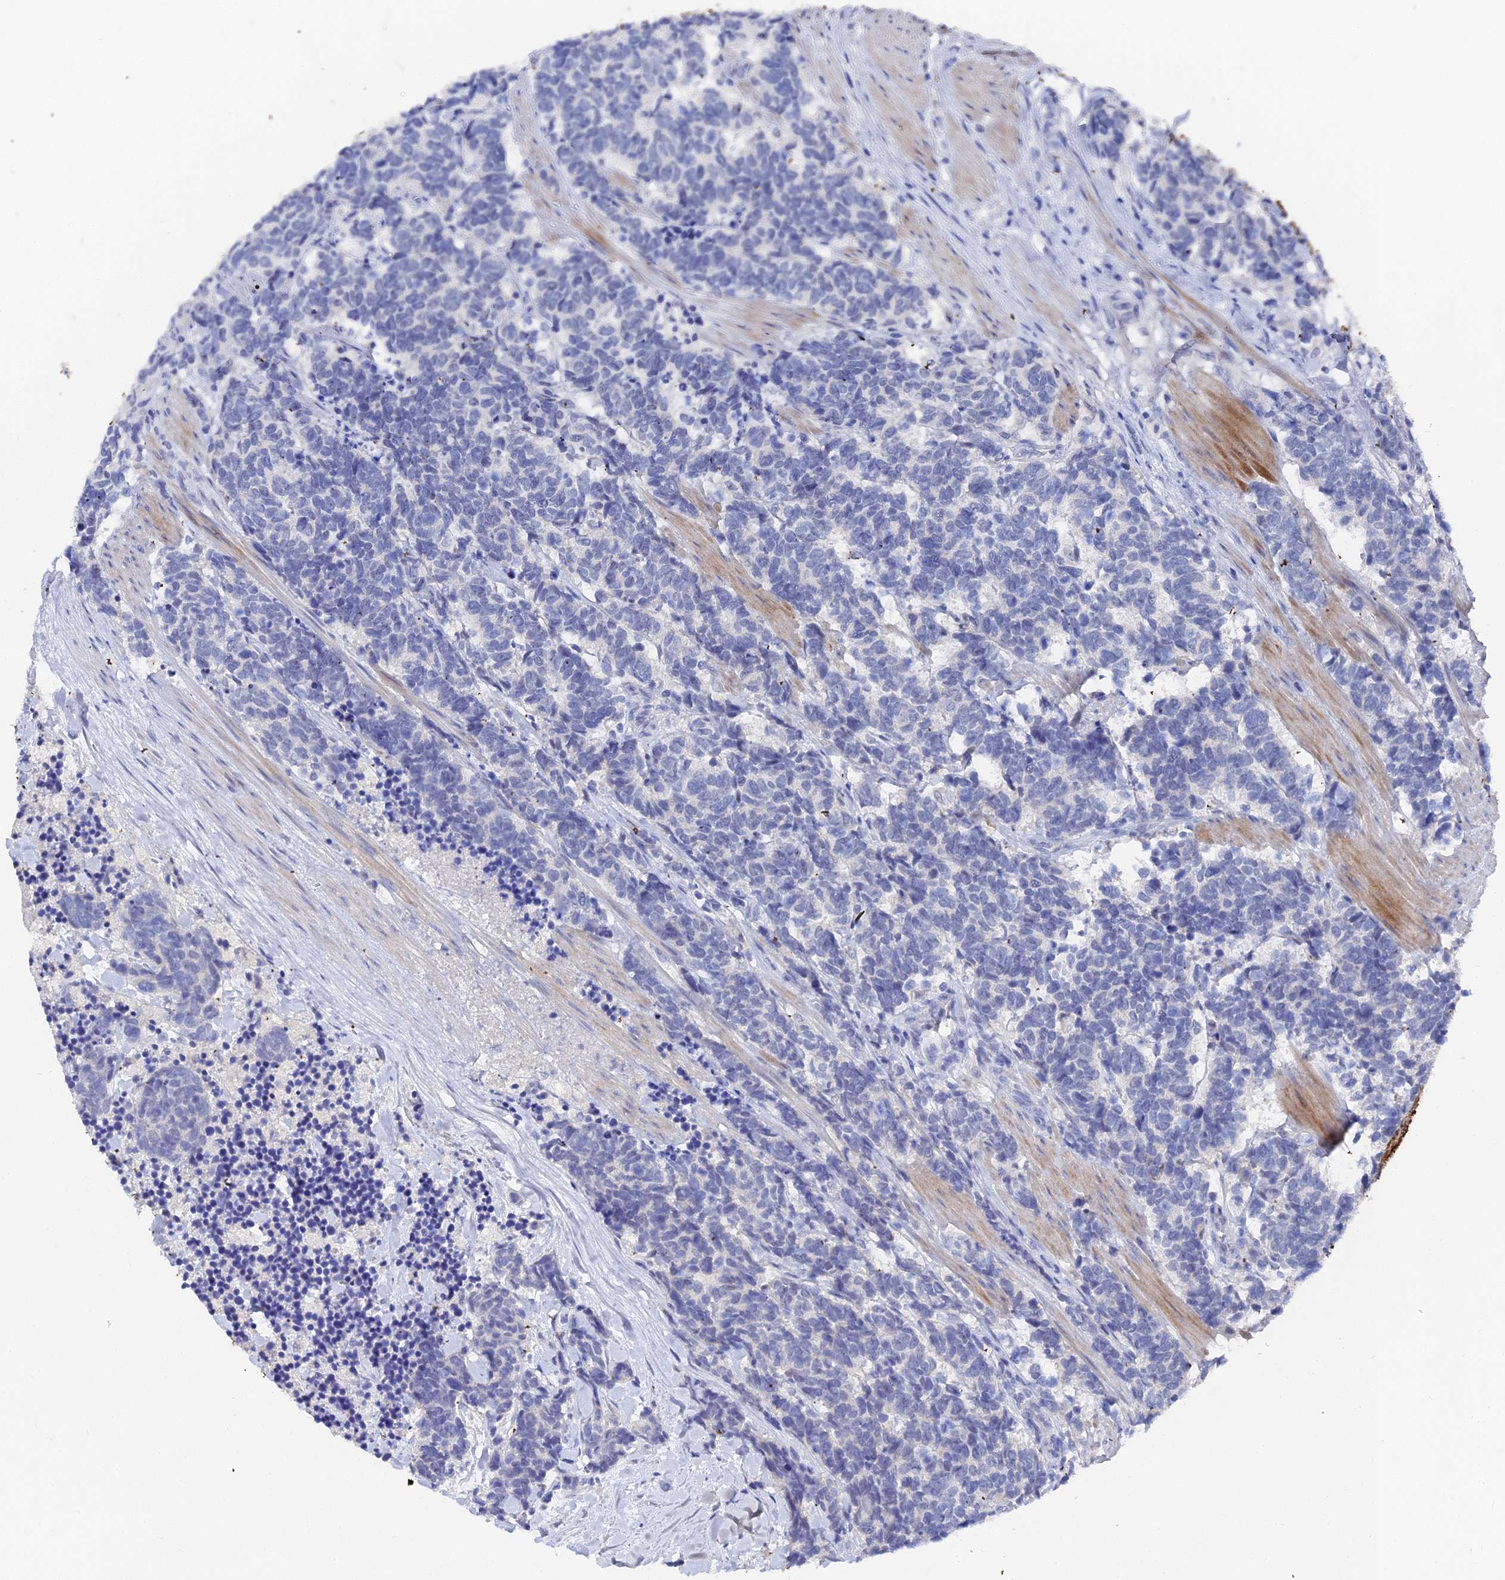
{"staining": {"intensity": "negative", "quantity": "none", "location": "none"}, "tissue": "carcinoid", "cell_type": "Tumor cells", "image_type": "cancer", "snomed": [{"axis": "morphology", "description": "Carcinoma, NOS"}, {"axis": "morphology", "description": "Carcinoid, malignant, NOS"}, {"axis": "topography", "description": "Prostate"}], "caption": "Carcinoid was stained to show a protein in brown. There is no significant staining in tumor cells.", "gene": "KRT17", "patient": {"sex": "male", "age": 57}}